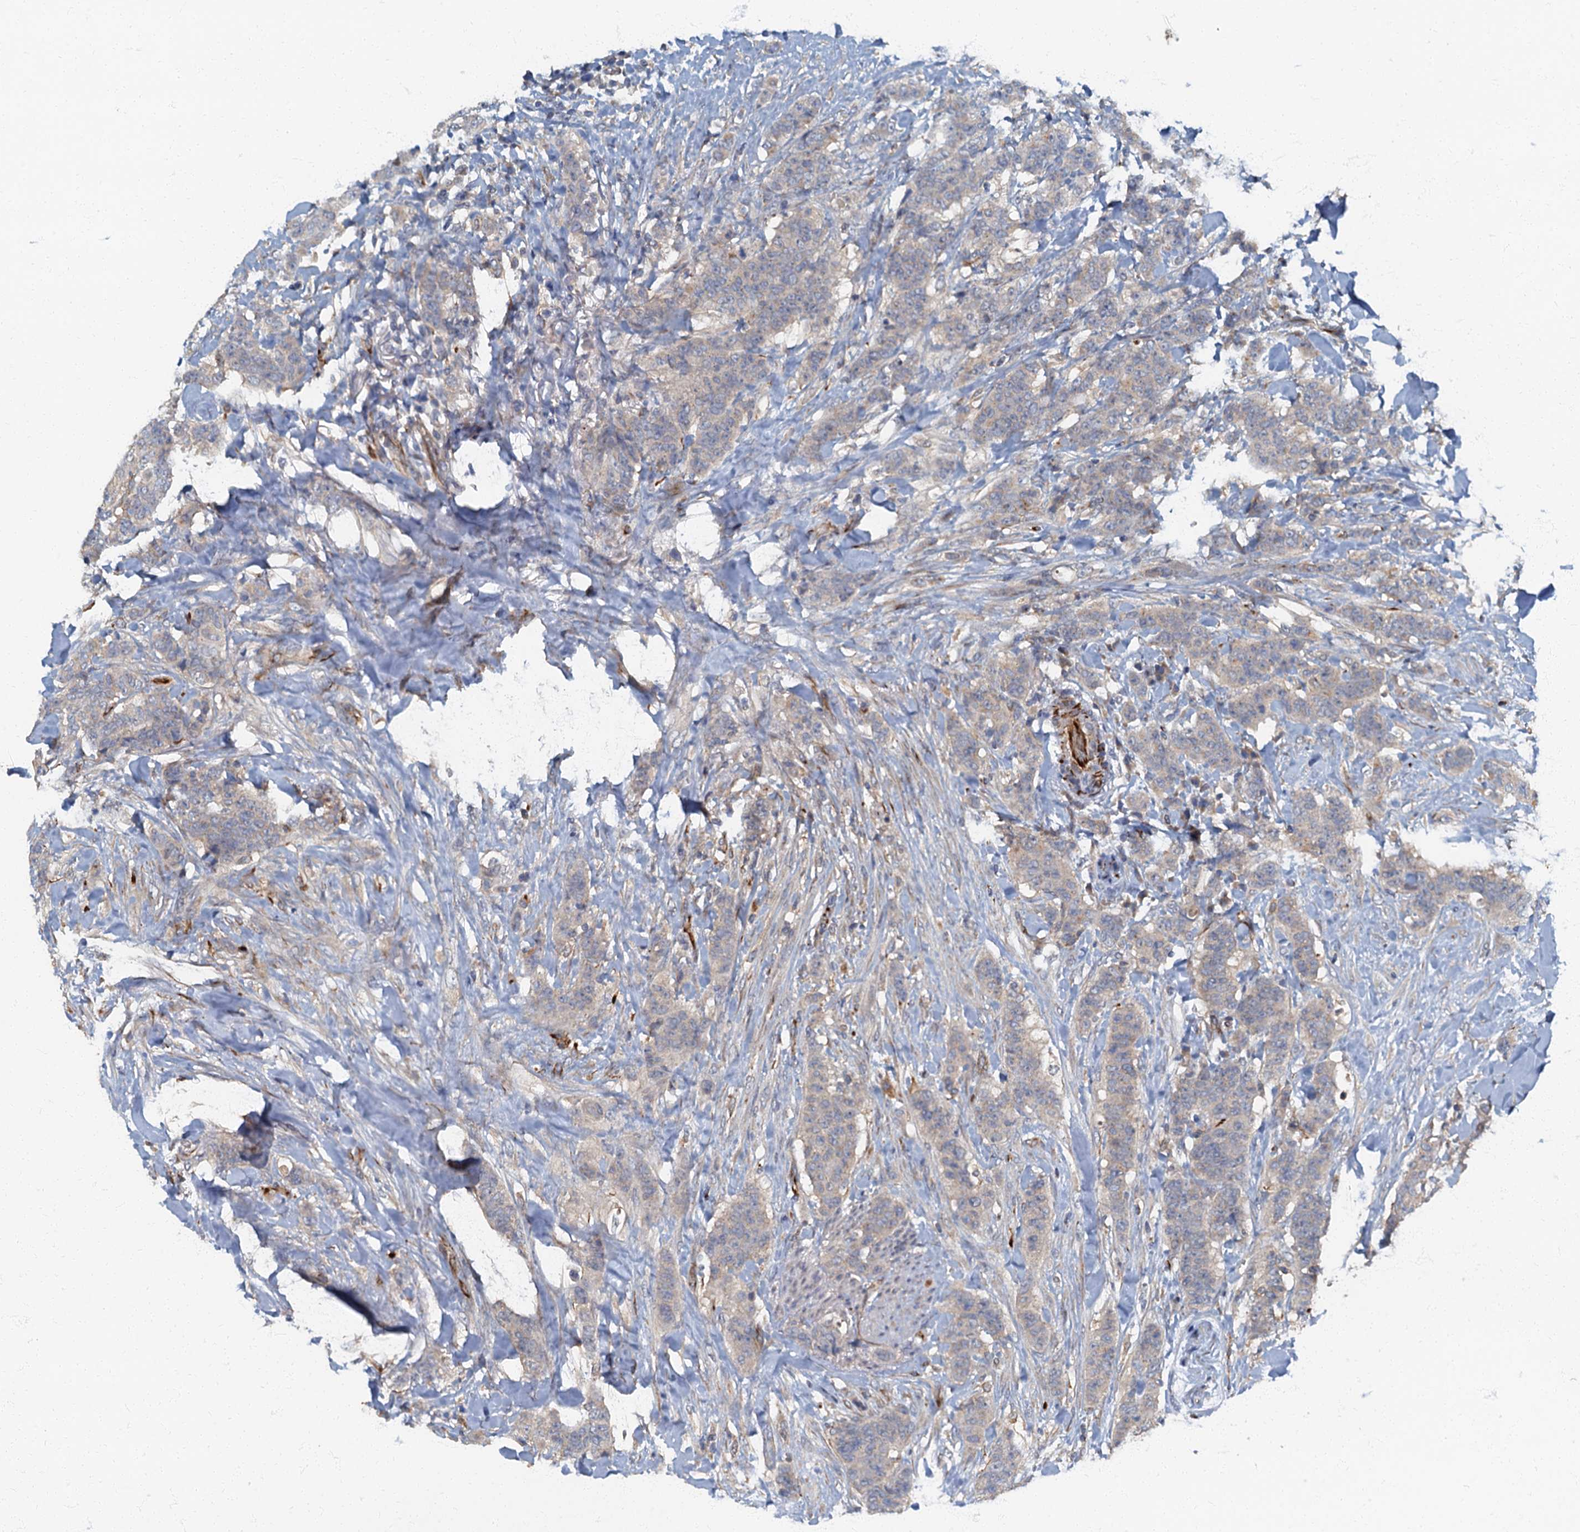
{"staining": {"intensity": "negative", "quantity": "none", "location": "none"}, "tissue": "breast cancer", "cell_type": "Tumor cells", "image_type": "cancer", "snomed": [{"axis": "morphology", "description": "Duct carcinoma"}, {"axis": "topography", "description": "Breast"}], "caption": "Breast cancer (intraductal carcinoma) was stained to show a protein in brown. There is no significant staining in tumor cells.", "gene": "ARL11", "patient": {"sex": "female", "age": 40}}